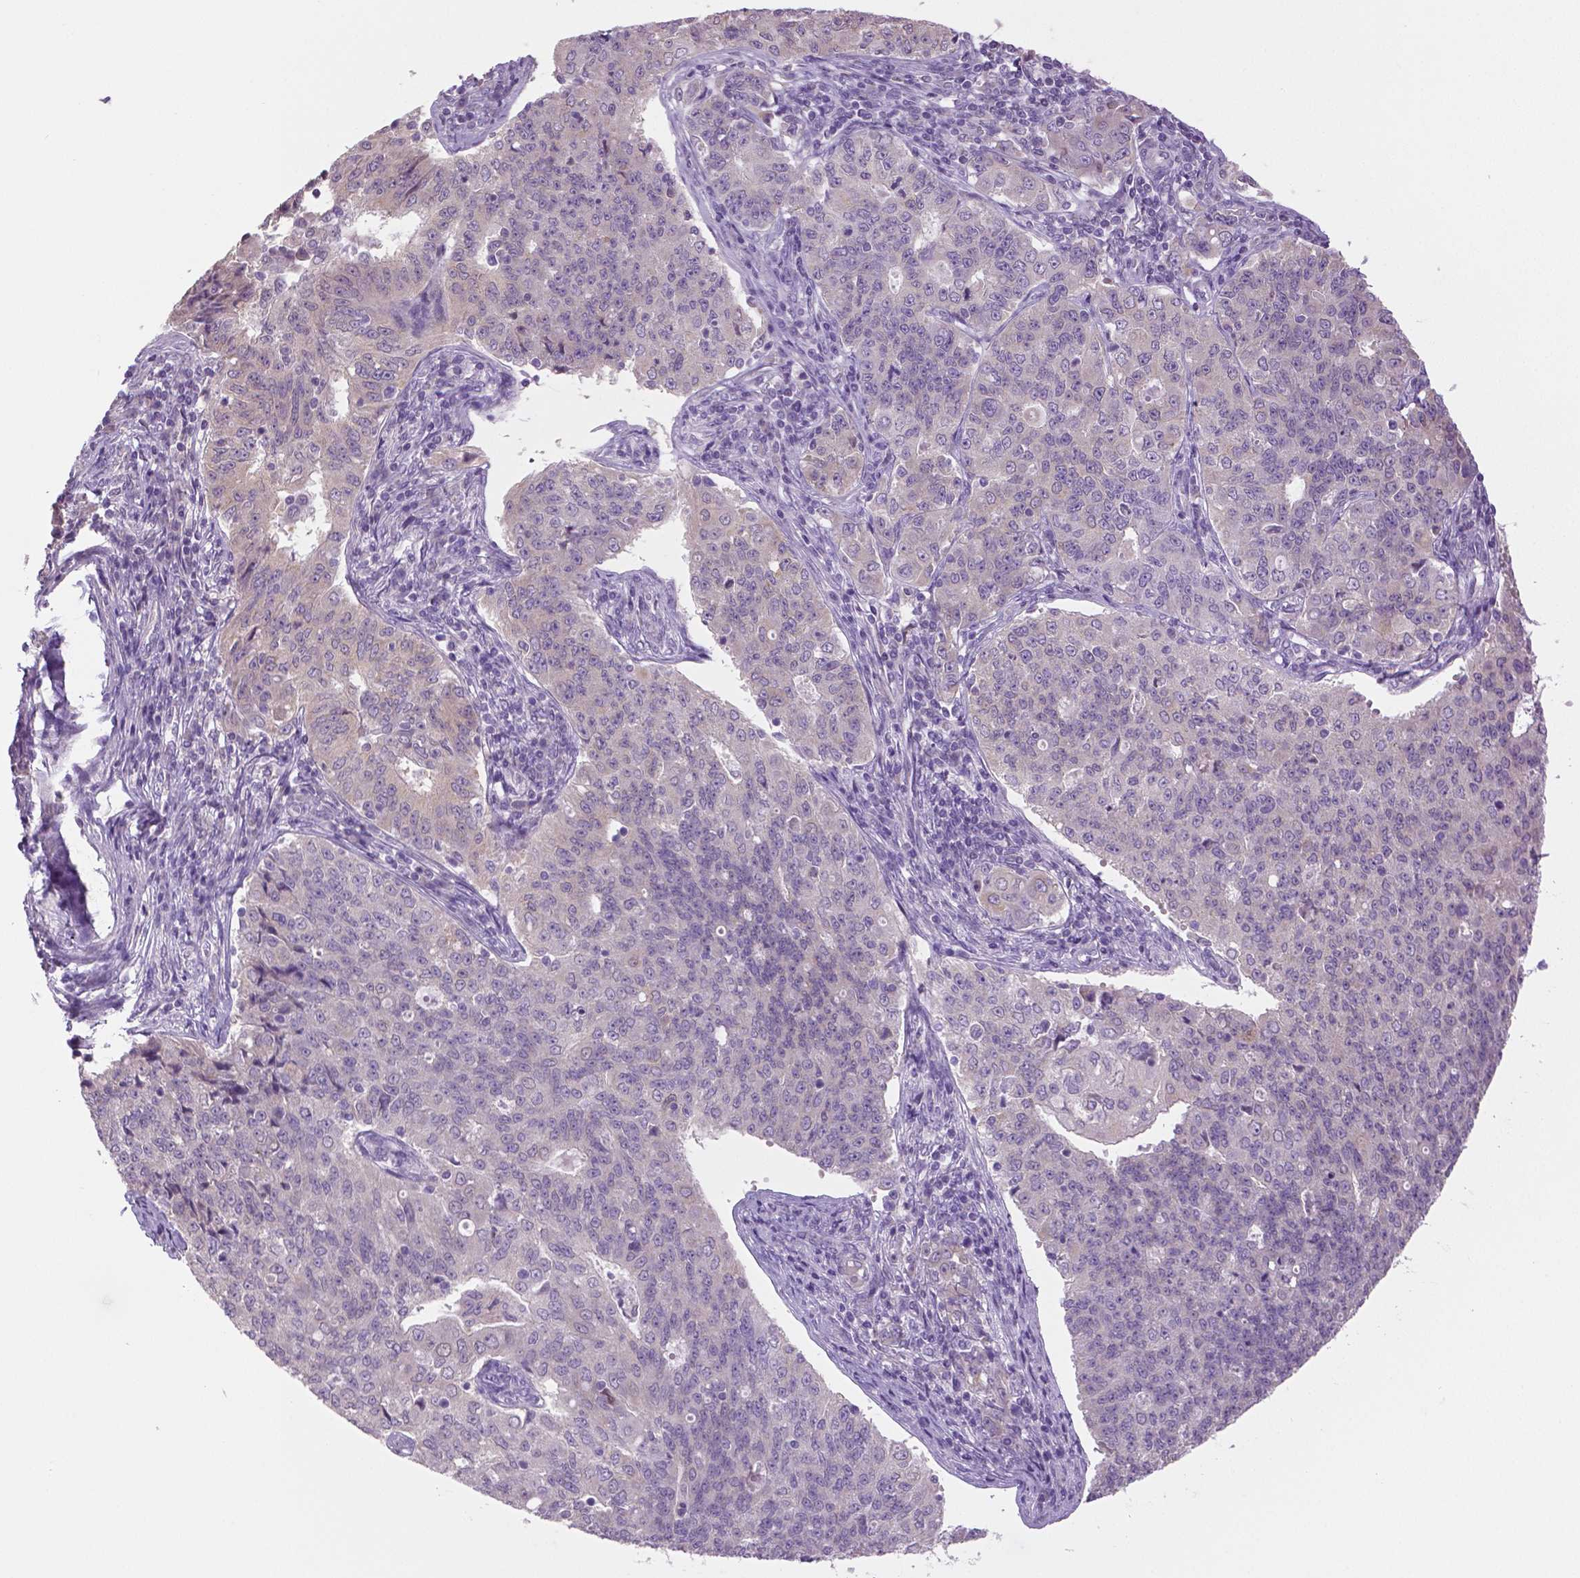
{"staining": {"intensity": "negative", "quantity": "none", "location": "none"}, "tissue": "endometrial cancer", "cell_type": "Tumor cells", "image_type": "cancer", "snomed": [{"axis": "morphology", "description": "Adenocarcinoma, NOS"}, {"axis": "topography", "description": "Endometrium"}], "caption": "DAB (3,3'-diaminobenzidine) immunohistochemical staining of human adenocarcinoma (endometrial) reveals no significant expression in tumor cells. The staining is performed using DAB (3,3'-diaminobenzidine) brown chromogen with nuclei counter-stained in using hematoxylin.", "gene": "DNAH12", "patient": {"sex": "female", "age": 43}}